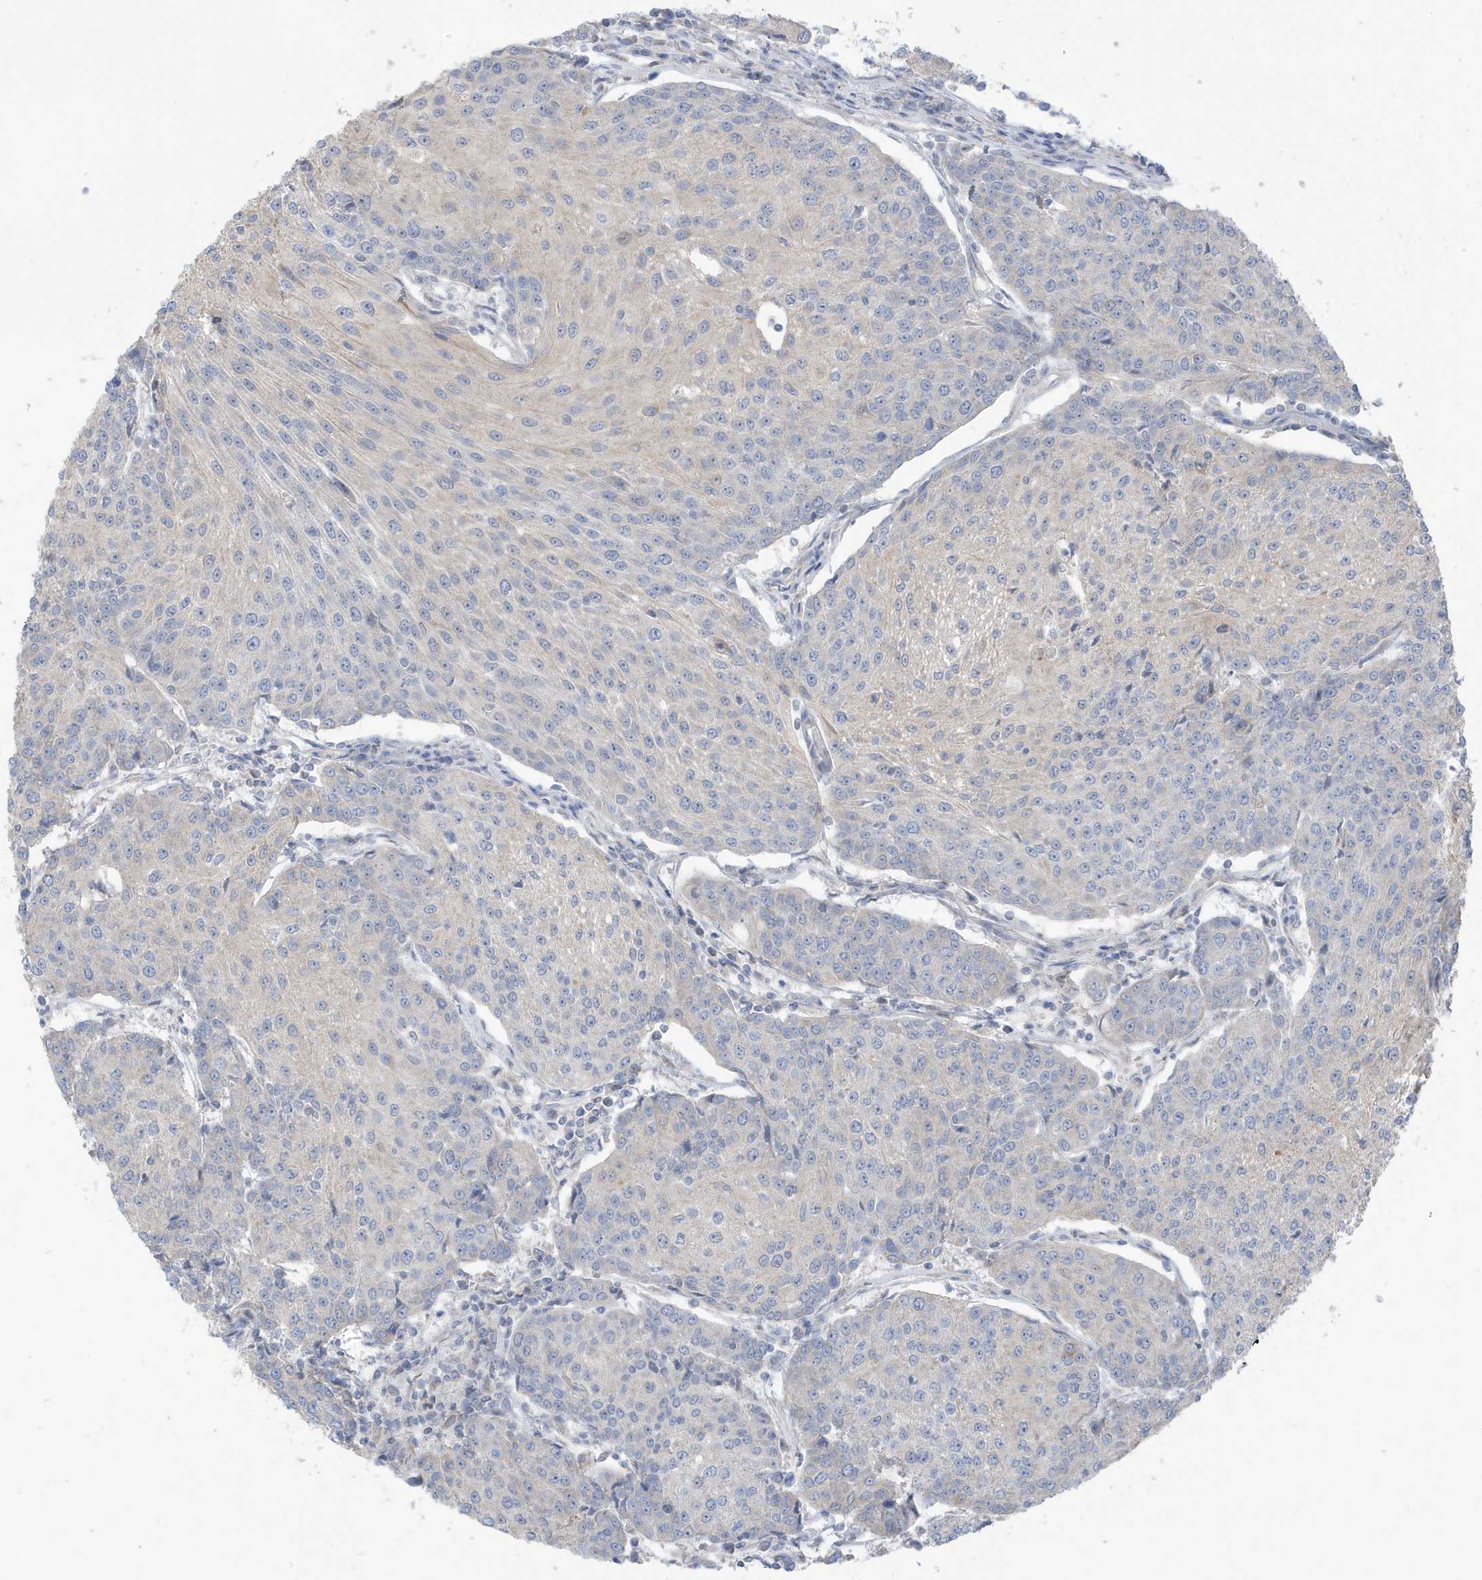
{"staining": {"intensity": "negative", "quantity": "none", "location": "none"}, "tissue": "urothelial cancer", "cell_type": "Tumor cells", "image_type": "cancer", "snomed": [{"axis": "morphology", "description": "Urothelial carcinoma, High grade"}, {"axis": "topography", "description": "Urinary bladder"}], "caption": "This is an IHC histopathology image of urothelial carcinoma (high-grade). There is no positivity in tumor cells.", "gene": "ATP13A5", "patient": {"sex": "female", "age": 85}}